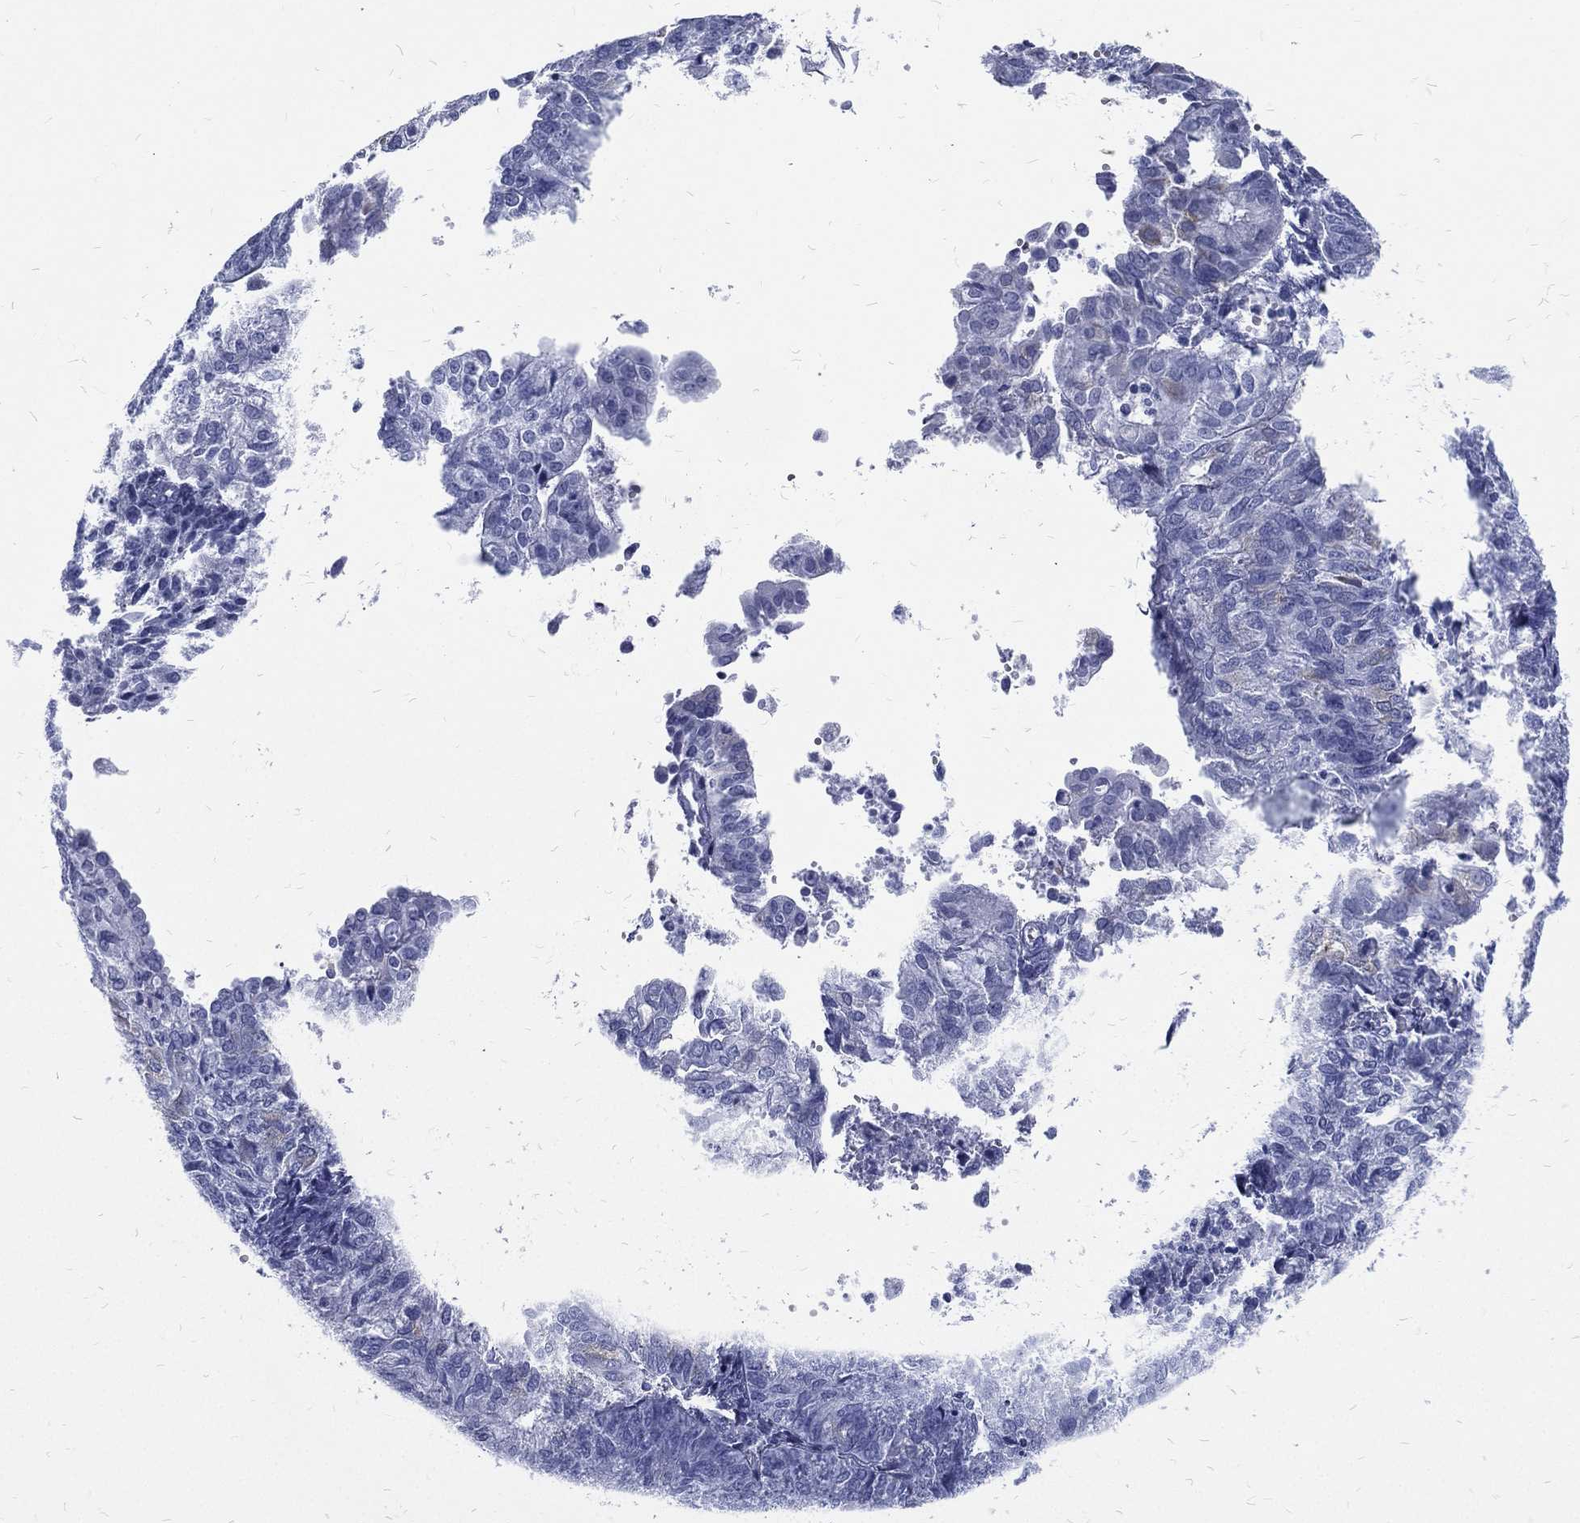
{"staining": {"intensity": "negative", "quantity": "none", "location": "none"}, "tissue": "endometrial cancer", "cell_type": "Tumor cells", "image_type": "cancer", "snomed": [{"axis": "morphology", "description": "Adenocarcinoma, NOS"}, {"axis": "topography", "description": "Endometrium"}], "caption": "Immunohistochemistry (IHC) image of endometrial adenocarcinoma stained for a protein (brown), which displays no expression in tumor cells. The staining was performed using DAB to visualize the protein expression in brown, while the nuclei were stained in blue with hematoxylin (Magnification: 20x).", "gene": "RSPH4A", "patient": {"sex": "female", "age": 82}}